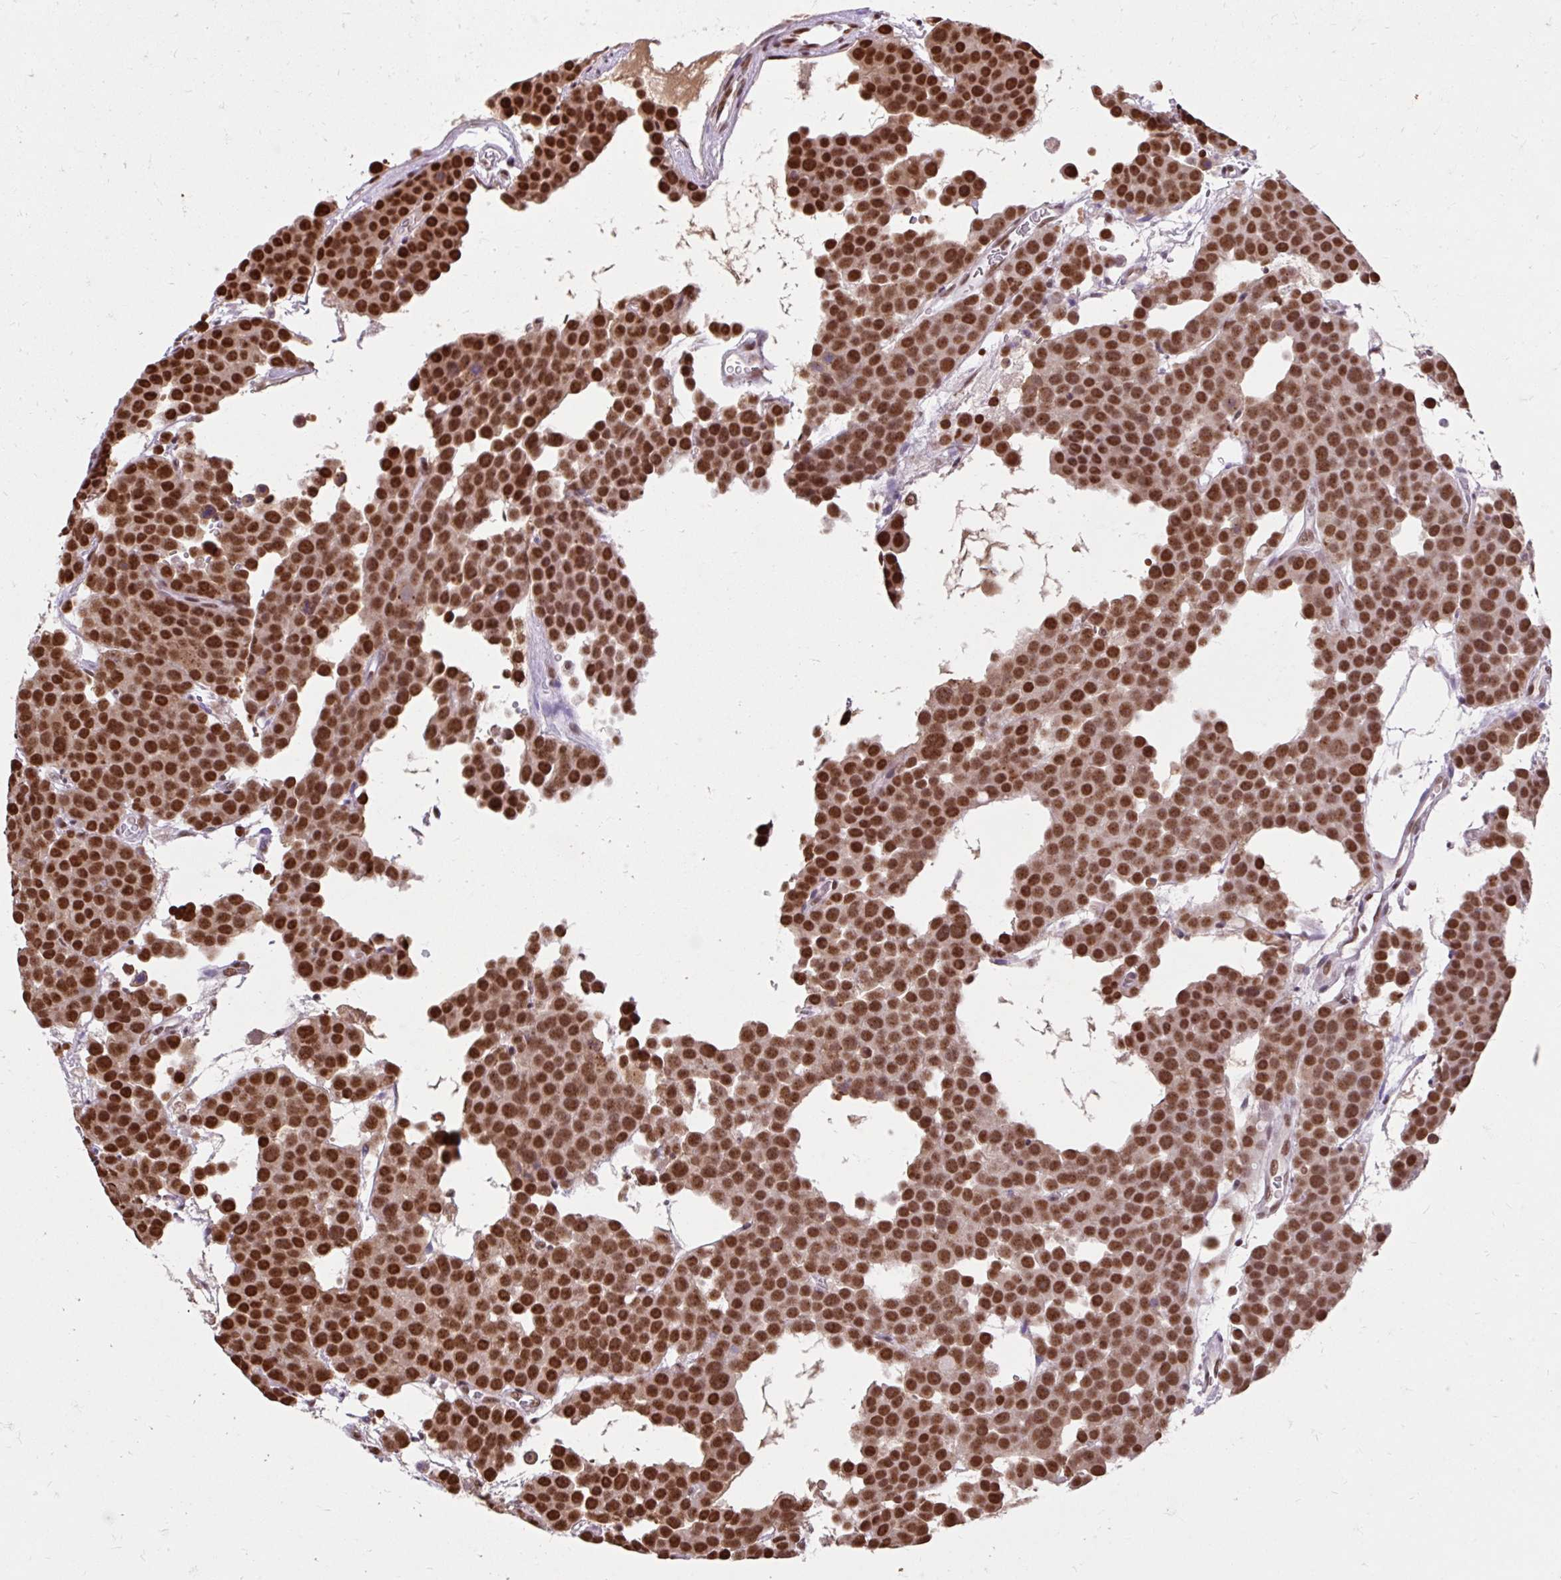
{"staining": {"intensity": "strong", "quantity": ">75%", "location": "nuclear"}, "tissue": "testis cancer", "cell_type": "Tumor cells", "image_type": "cancer", "snomed": [{"axis": "morphology", "description": "Seminoma, NOS"}, {"axis": "topography", "description": "Testis"}], "caption": "Testis cancer stained for a protein reveals strong nuclear positivity in tumor cells. (IHC, brightfield microscopy, high magnification).", "gene": "ABCA9", "patient": {"sex": "male", "age": 71}}